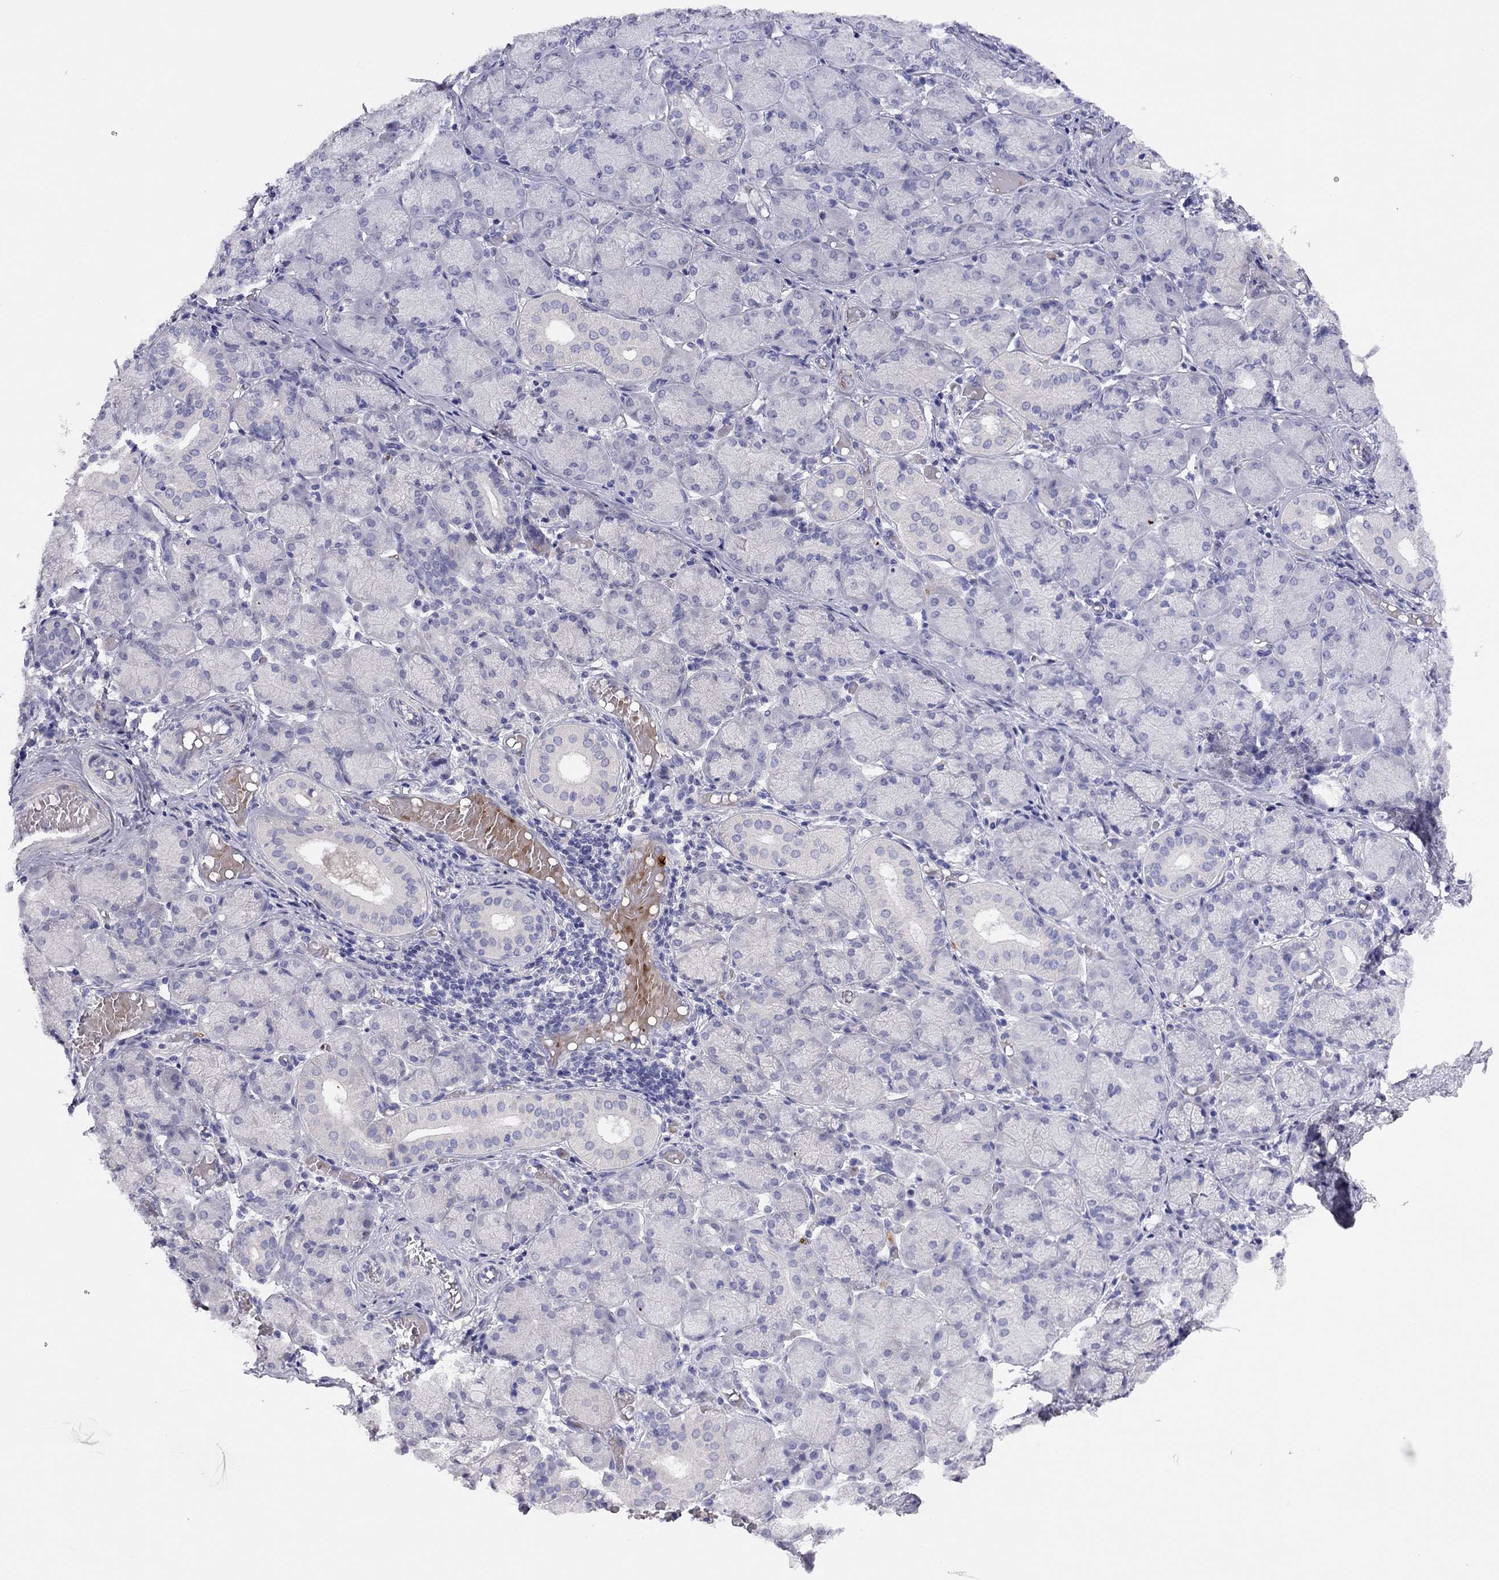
{"staining": {"intensity": "negative", "quantity": "none", "location": "none"}, "tissue": "salivary gland", "cell_type": "Glandular cells", "image_type": "normal", "snomed": [{"axis": "morphology", "description": "Normal tissue, NOS"}, {"axis": "topography", "description": "Salivary gland"}, {"axis": "topography", "description": "Peripheral nerve tissue"}], "caption": "Immunohistochemical staining of normal salivary gland reveals no significant positivity in glandular cells. The staining is performed using DAB brown chromogen with nuclei counter-stained in using hematoxylin.", "gene": "LRIT2", "patient": {"sex": "female", "age": 24}}